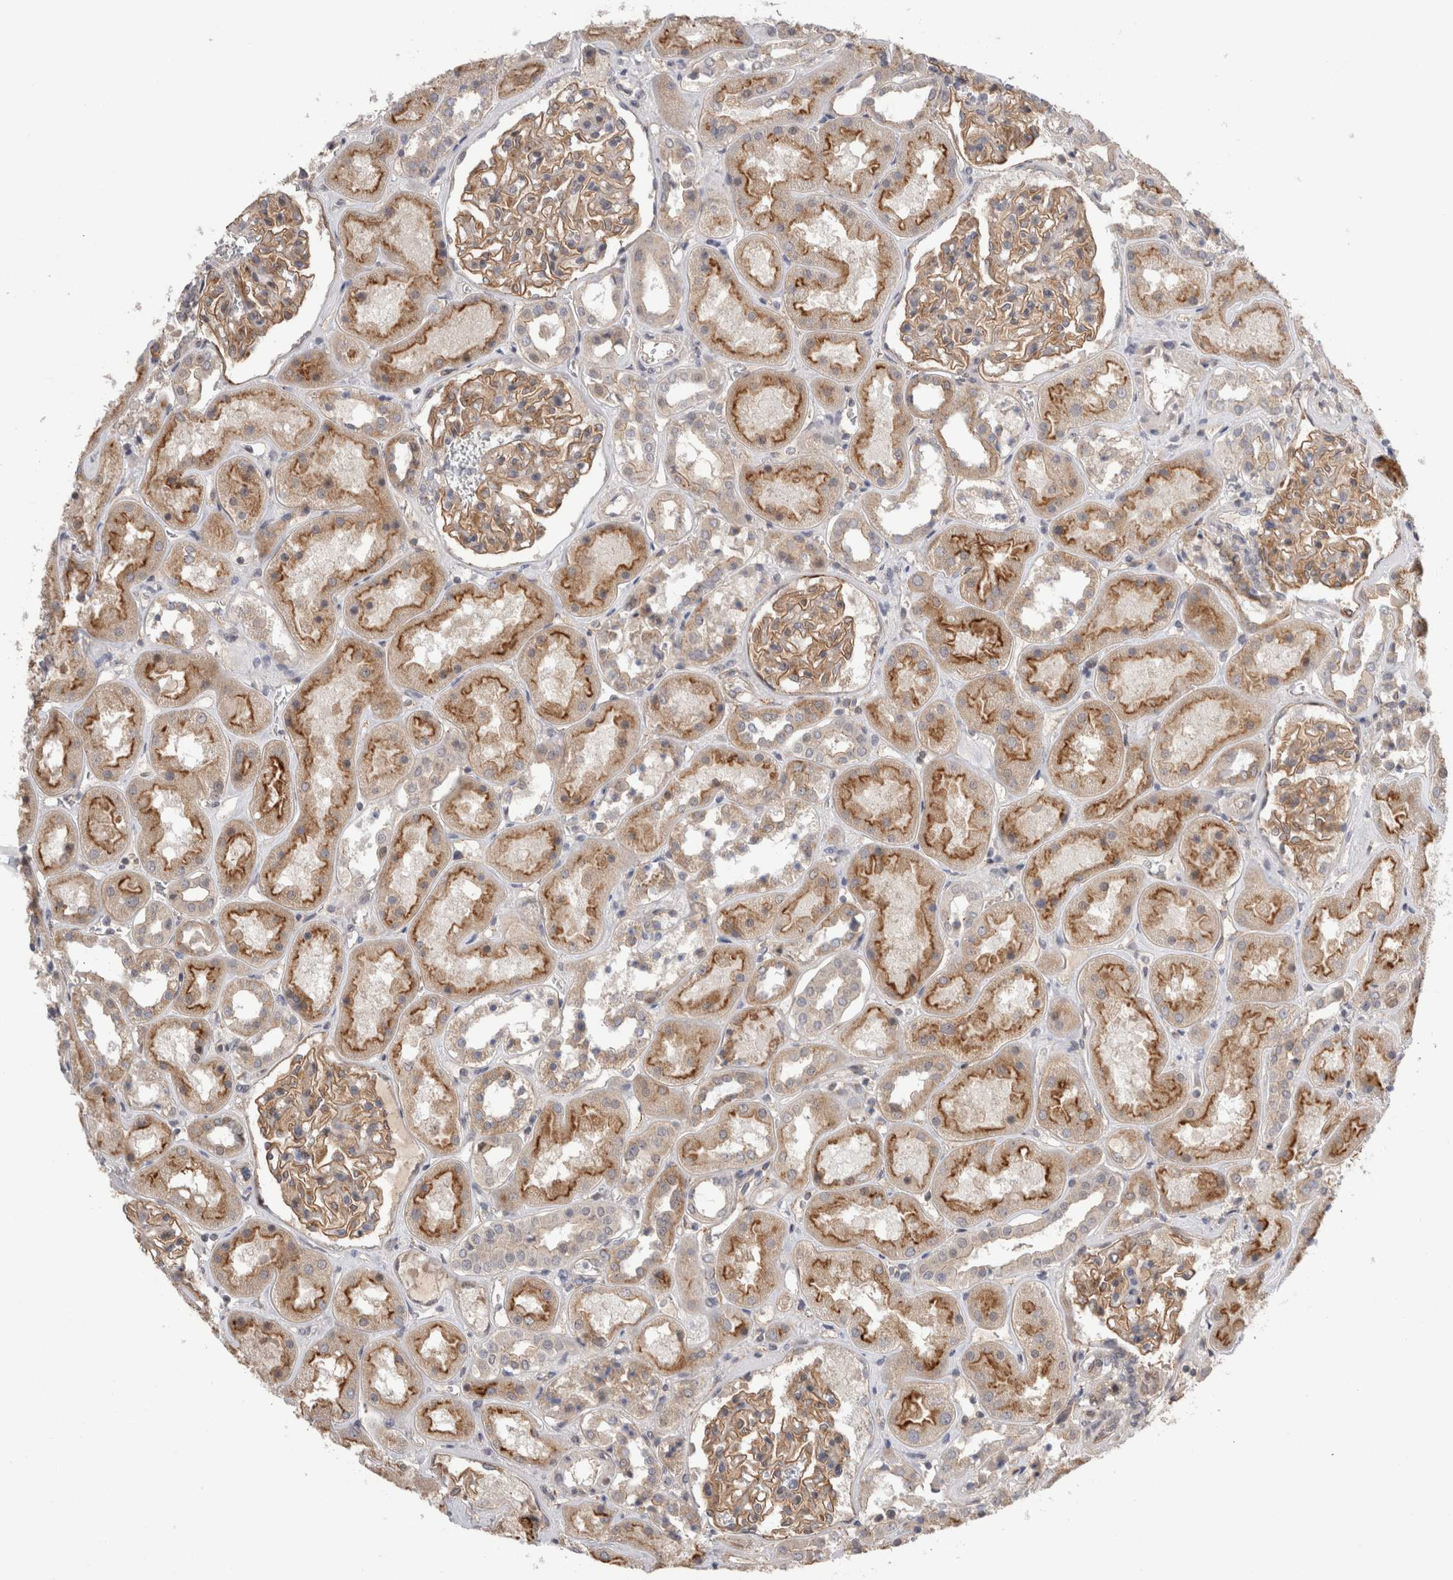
{"staining": {"intensity": "moderate", "quantity": ">75%", "location": "cytoplasmic/membranous"}, "tissue": "kidney", "cell_type": "Cells in glomeruli", "image_type": "normal", "snomed": [{"axis": "morphology", "description": "Normal tissue, NOS"}, {"axis": "topography", "description": "Kidney"}], "caption": "Immunohistochemical staining of benign human kidney demonstrates >75% levels of moderate cytoplasmic/membranous protein staining in approximately >75% of cells in glomeruli.", "gene": "TAFA5", "patient": {"sex": "male", "age": 70}}